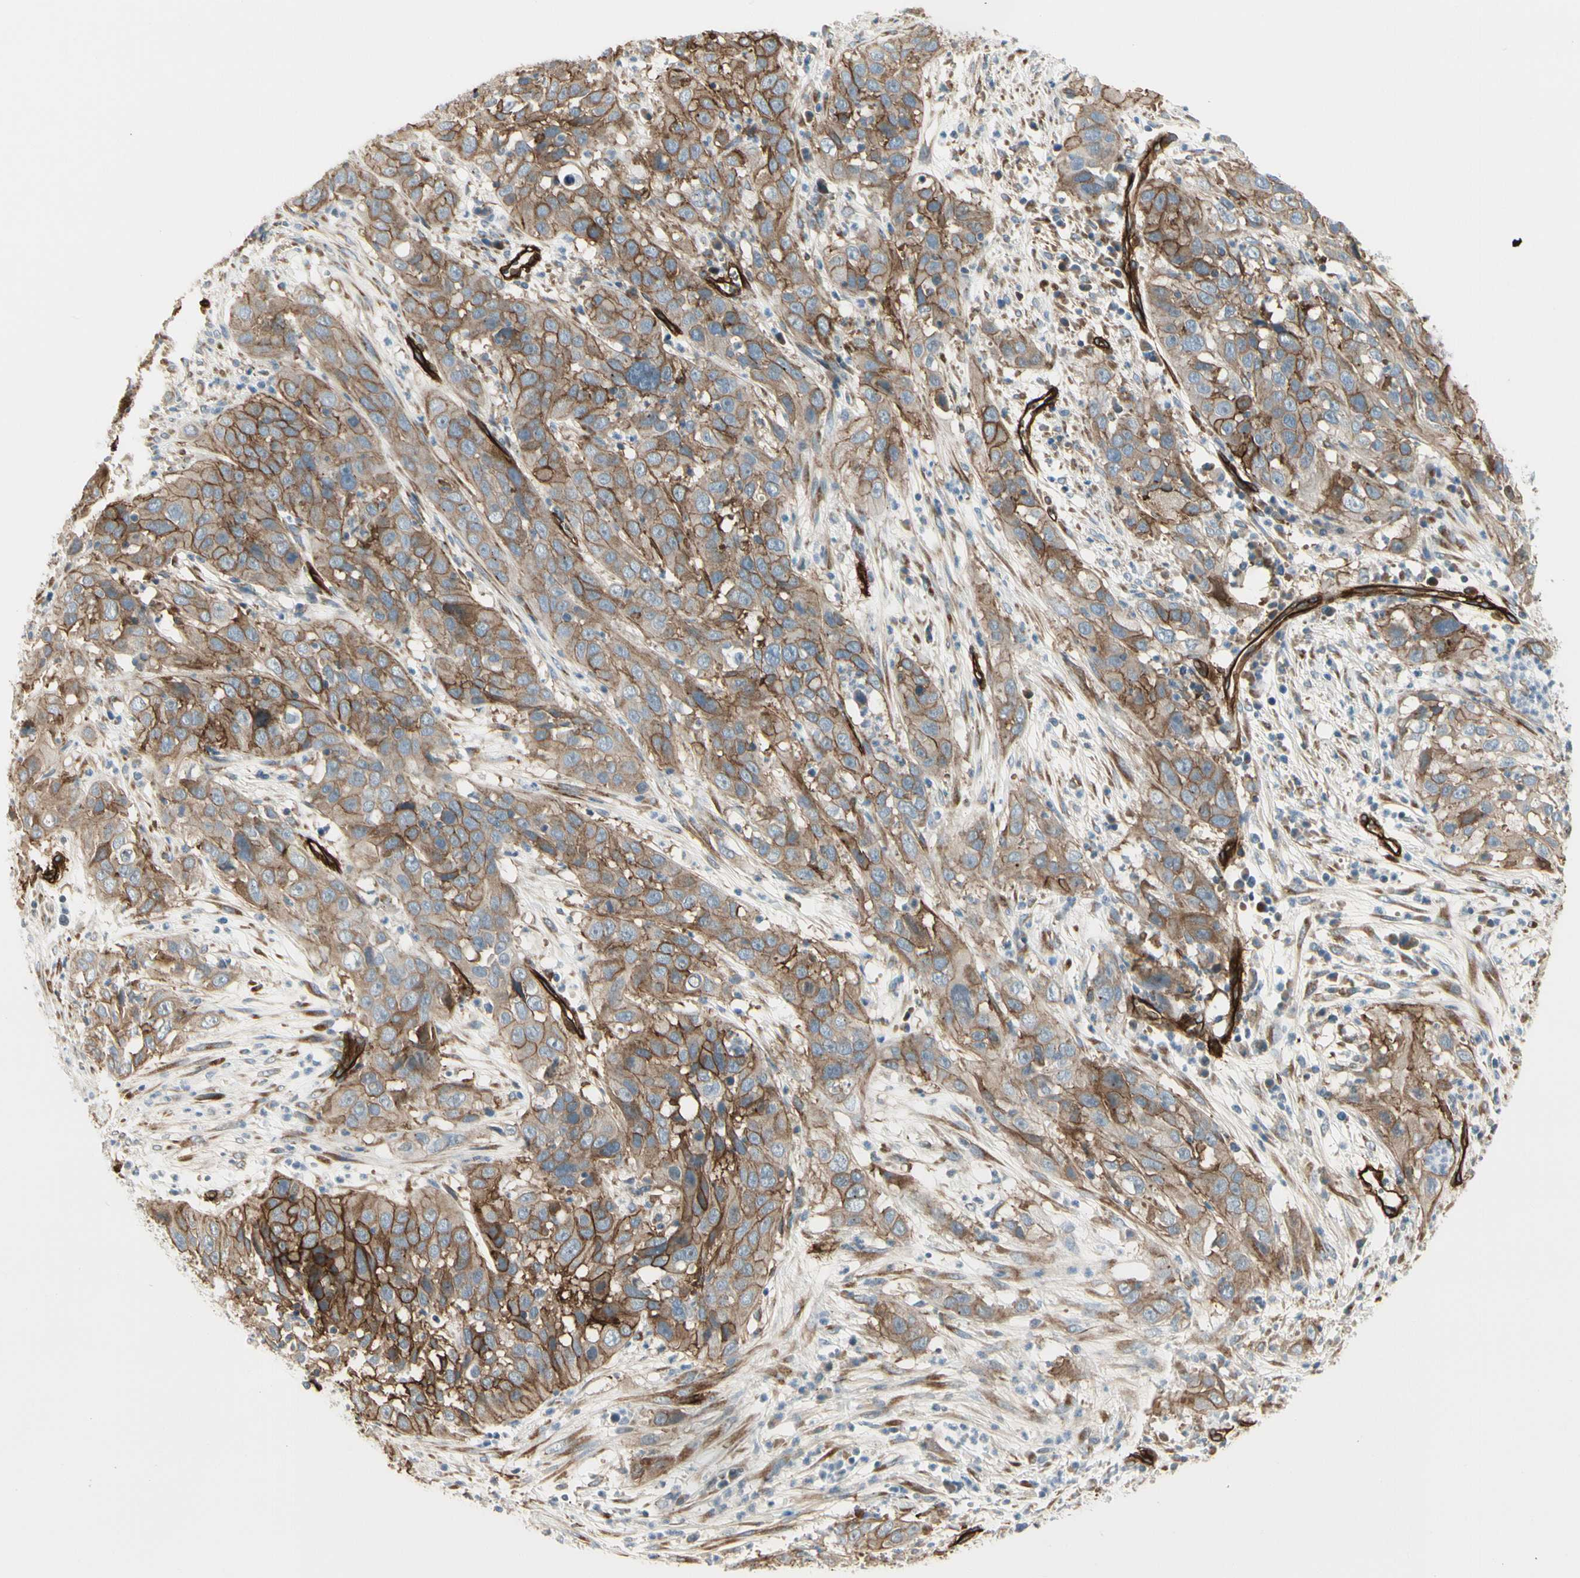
{"staining": {"intensity": "moderate", "quantity": ">75%", "location": "cytoplasmic/membranous"}, "tissue": "cervical cancer", "cell_type": "Tumor cells", "image_type": "cancer", "snomed": [{"axis": "morphology", "description": "Squamous cell carcinoma, NOS"}, {"axis": "topography", "description": "Cervix"}], "caption": "Approximately >75% of tumor cells in cervical squamous cell carcinoma reveal moderate cytoplasmic/membranous protein expression as visualized by brown immunohistochemical staining.", "gene": "MCAM", "patient": {"sex": "female", "age": 32}}